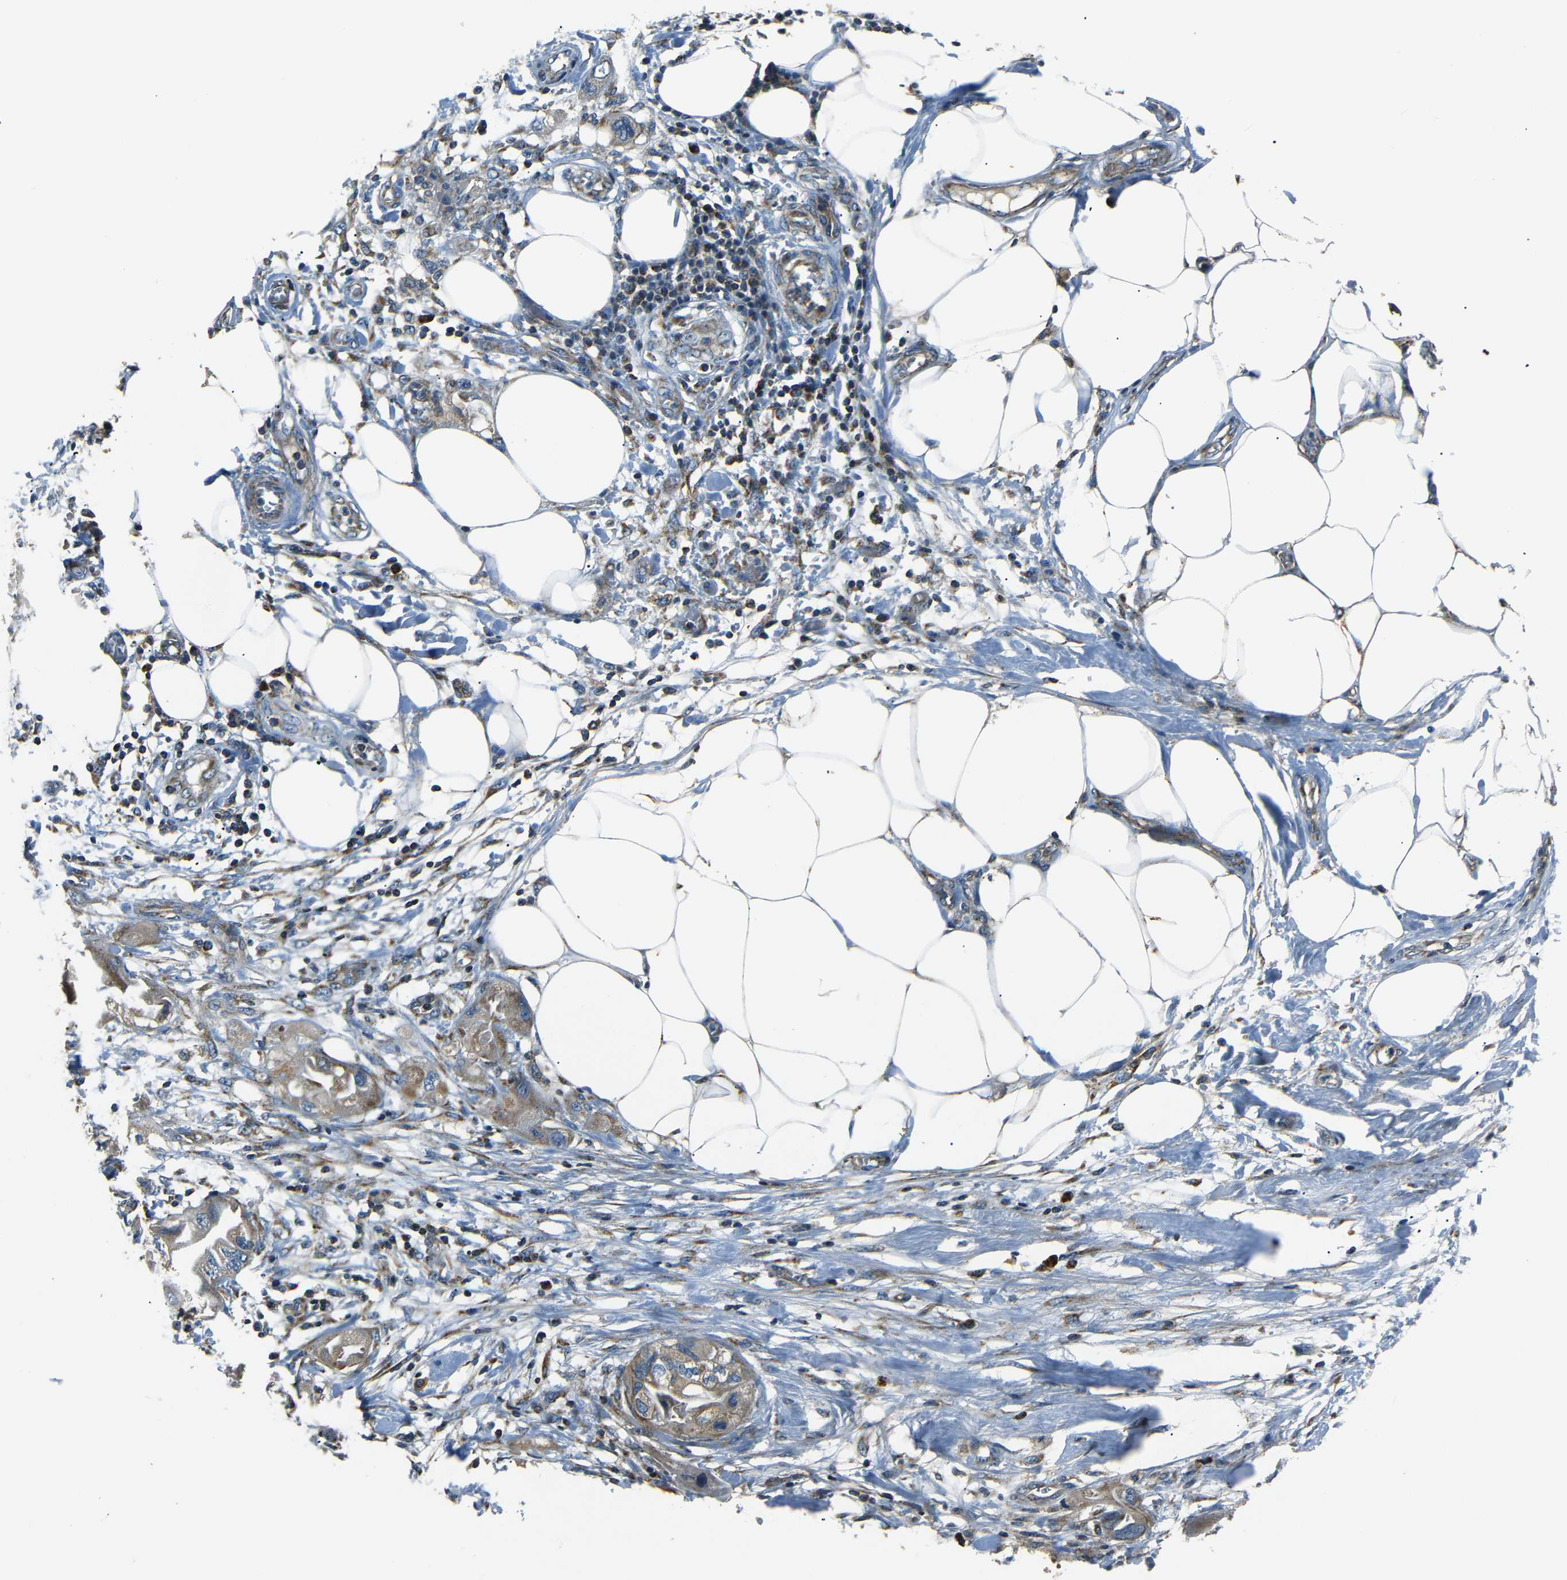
{"staining": {"intensity": "moderate", "quantity": ">75%", "location": "cytoplasmic/membranous"}, "tissue": "endometrial cancer", "cell_type": "Tumor cells", "image_type": "cancer", "snomed": [{"axis": "morphology", "description": "Adenocarcinoma, NOS"}, {"axis": "topography", "description": "Endometrium"}], "caption": "Immunohistochemical staining of human endometrial cancer (adenocarcinoma) exhibits moderate cytoplasmic/membranous protein expression in approximately >75% of tumor cells.", "gene": "NETO2", "patient": {"sex": "female", "age": 67}}